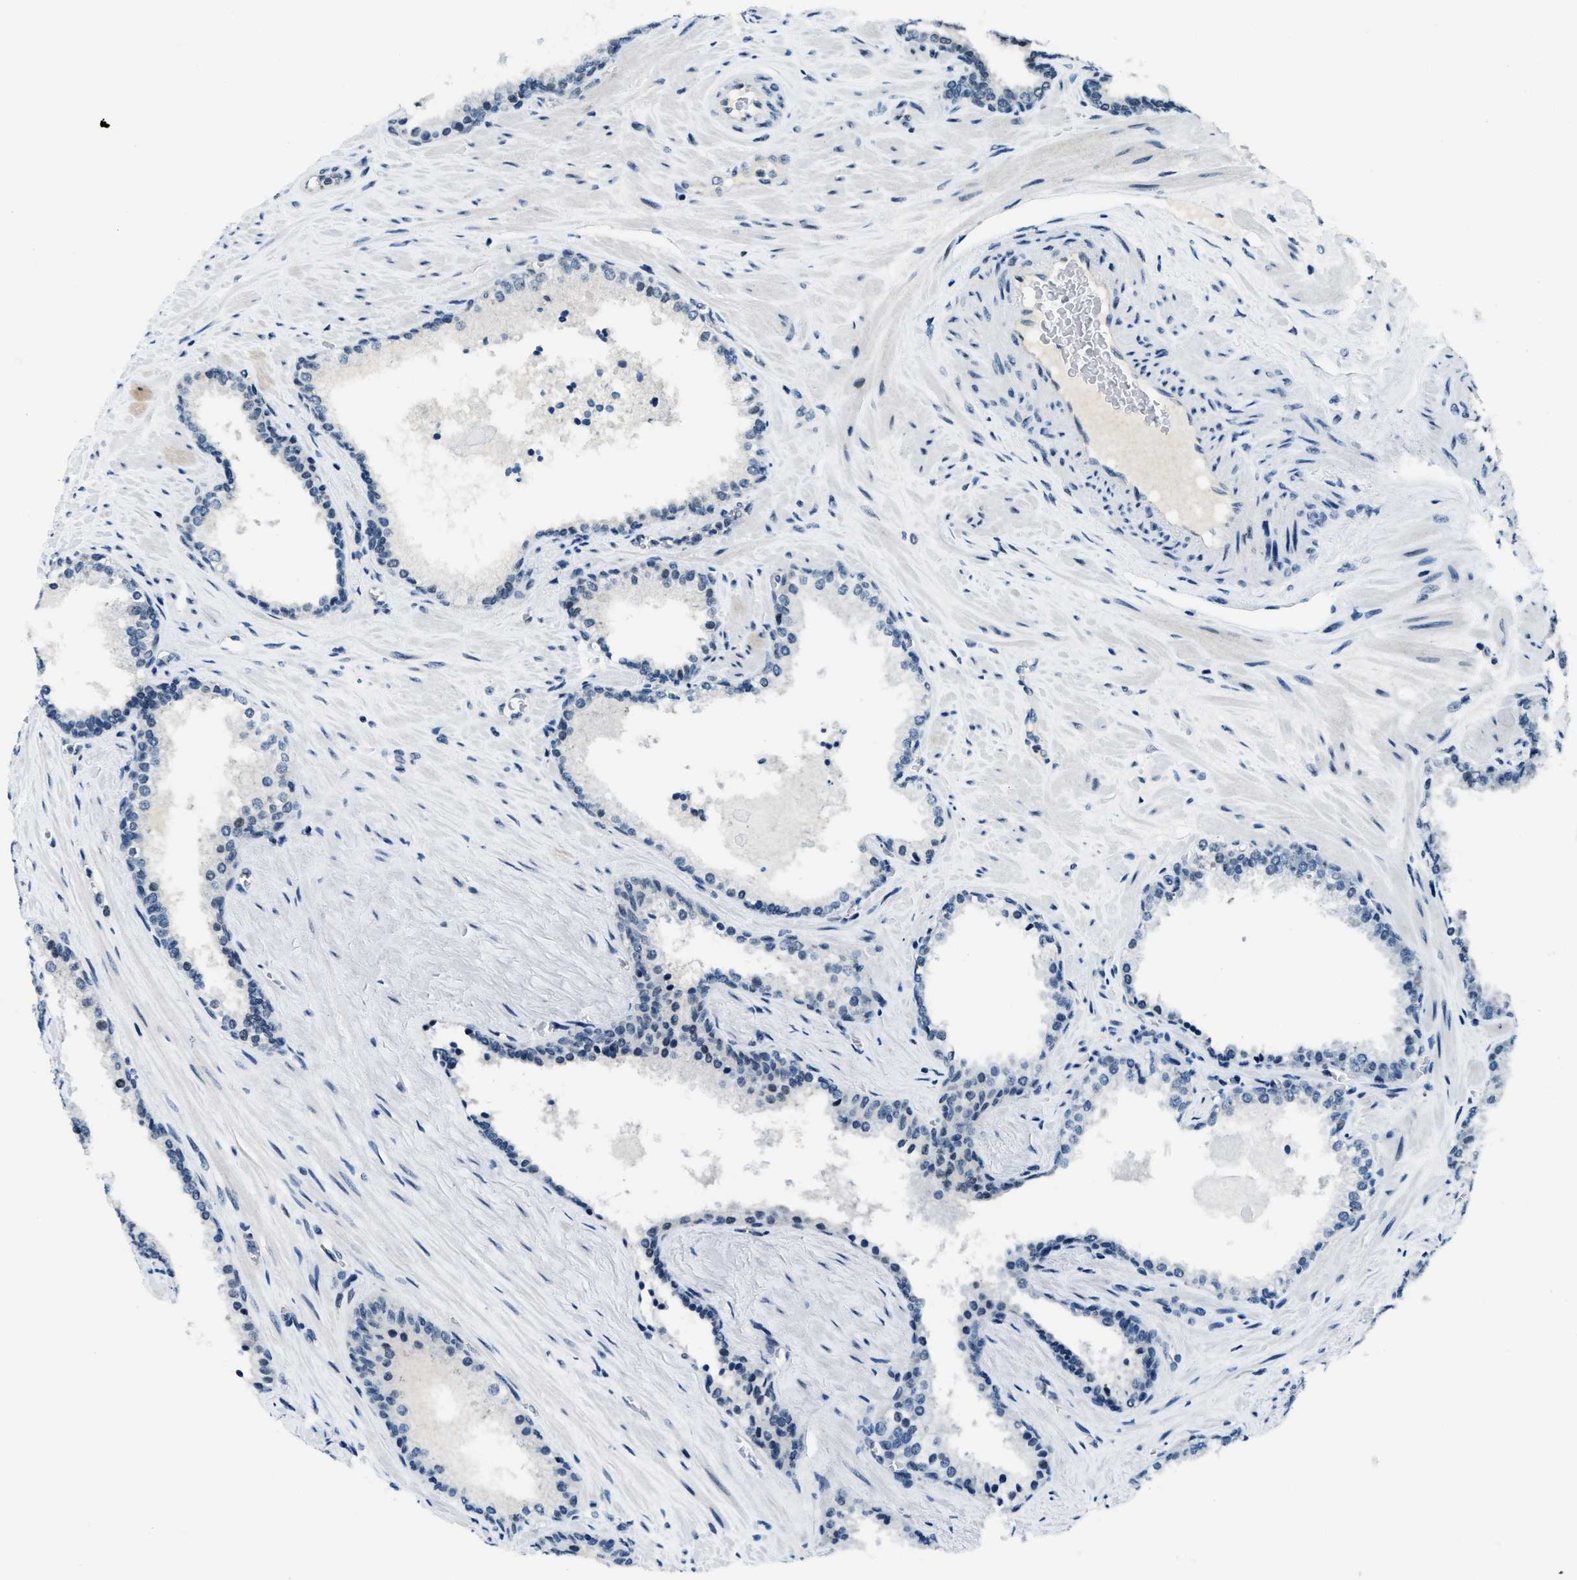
{"staining": {"intensity": "negative", "quantity": "none", "location": "none"}, "tissue": "prostate cancer", "cell_type": "Tumor cells", "image_type": "cancer", "snomed": [{"axis": "morphology", "description": "Adenocarcinoma, Low grade"}, {"axis": "topography", "description": "Prostate"}], "caption": "The histopathology image reveals no significant expression in tumor cells of prostate cancer (low-grade adenocarcinoma). The staining is performed using DAB brown chromogen with nuclei counter-stained in using hematoxylin.", "gene": "KLF6", "patient": {"sex": "male", "age": 63}}